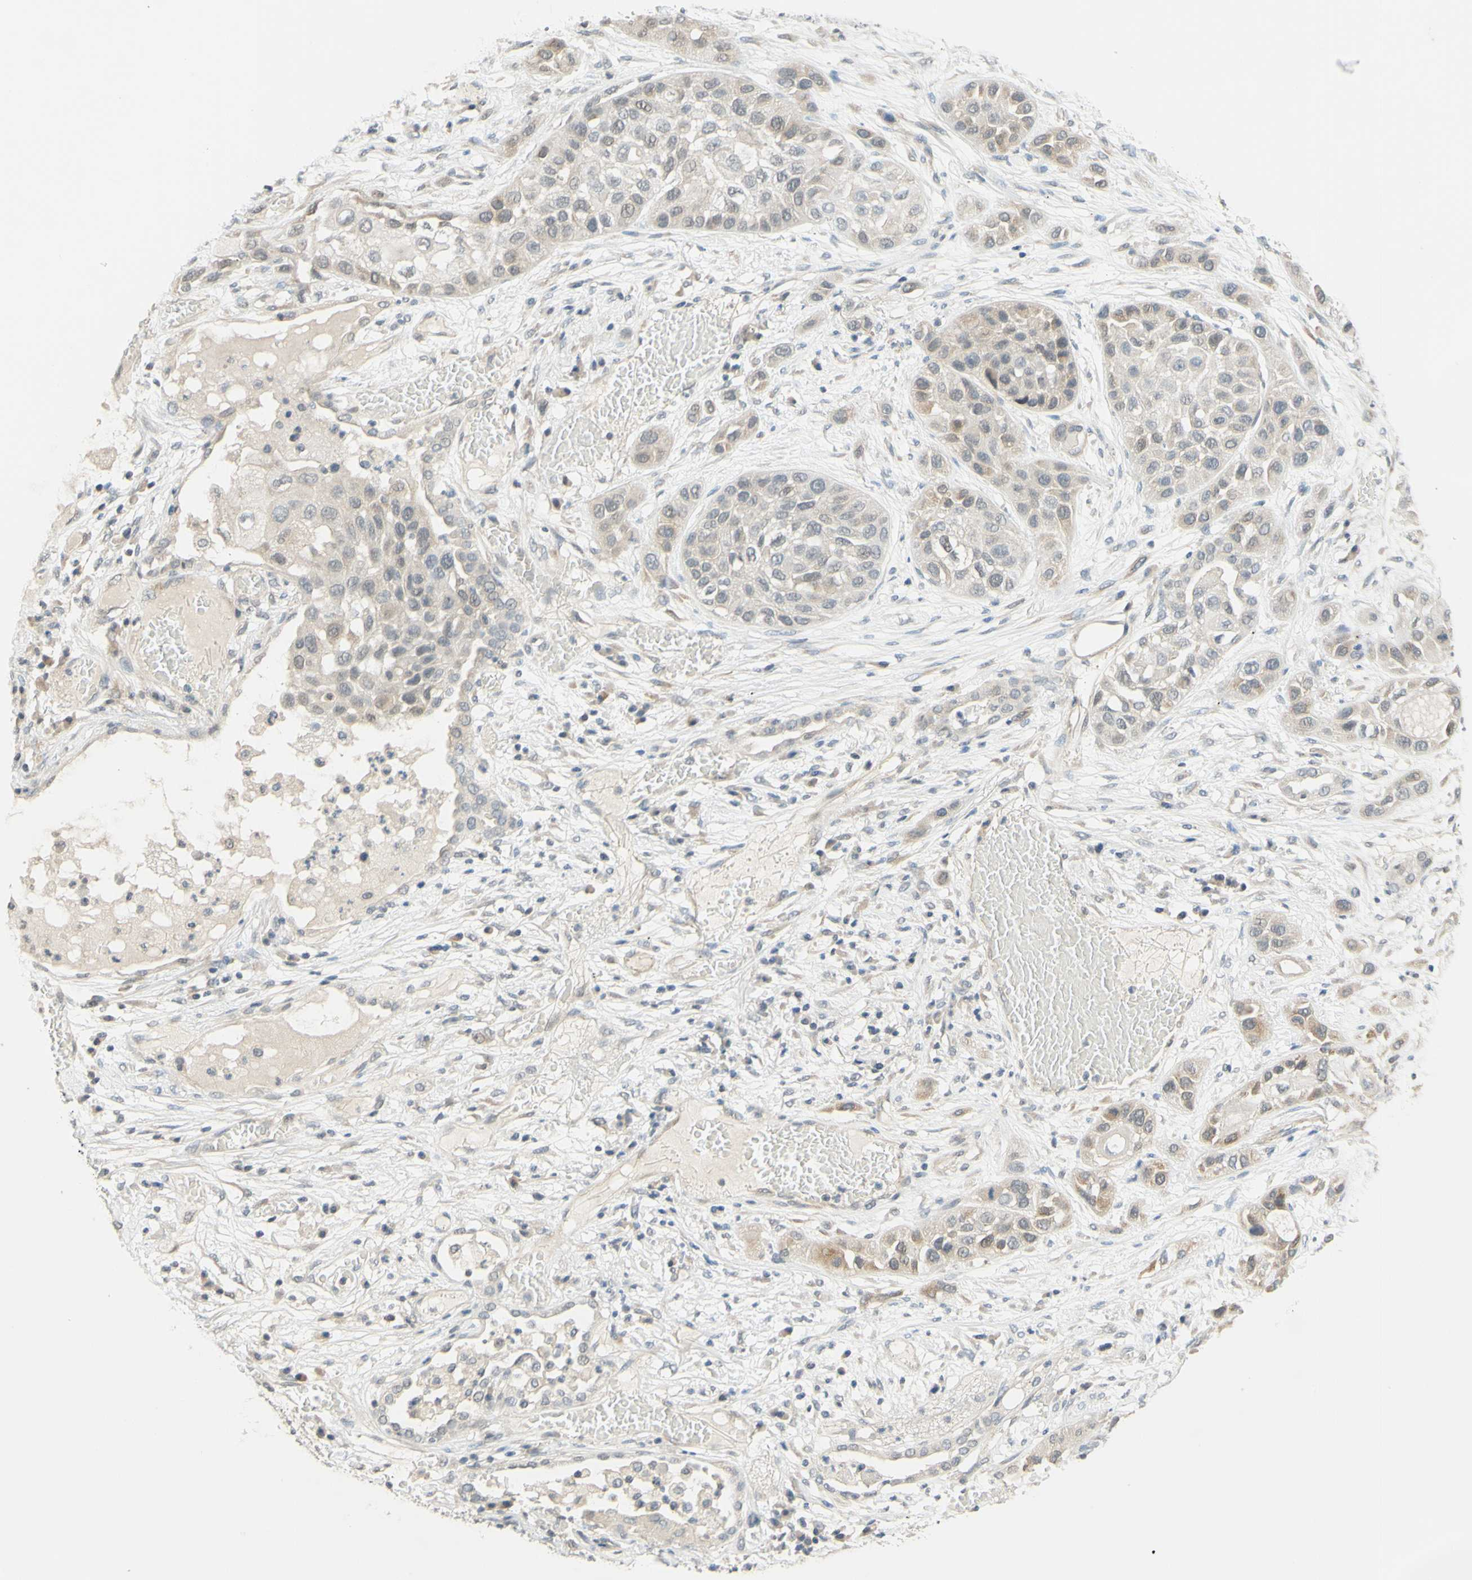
{"staining": {"intensity": "weak", "quantity": "25%-75%", "location": "cytoplasmic/membranous"}, "tissue": "lung cancer", "cell_type": "Tumor cells", "image_type": "cancer", "snomed": [{"axis": "morphology", "description": "Squamous cell carcinoma, NOS"}, {"axis": "topography", "description": "Lung"}], "caption": "An image showing weak cytoplasmic/membranous expression in about 25%-75% of tumor cells in lung squamous cell carcinoma, as visualized by brown immunohistochemical staining.", "gene": "MAG", "patient": {"sex": "male", "age": 71}}